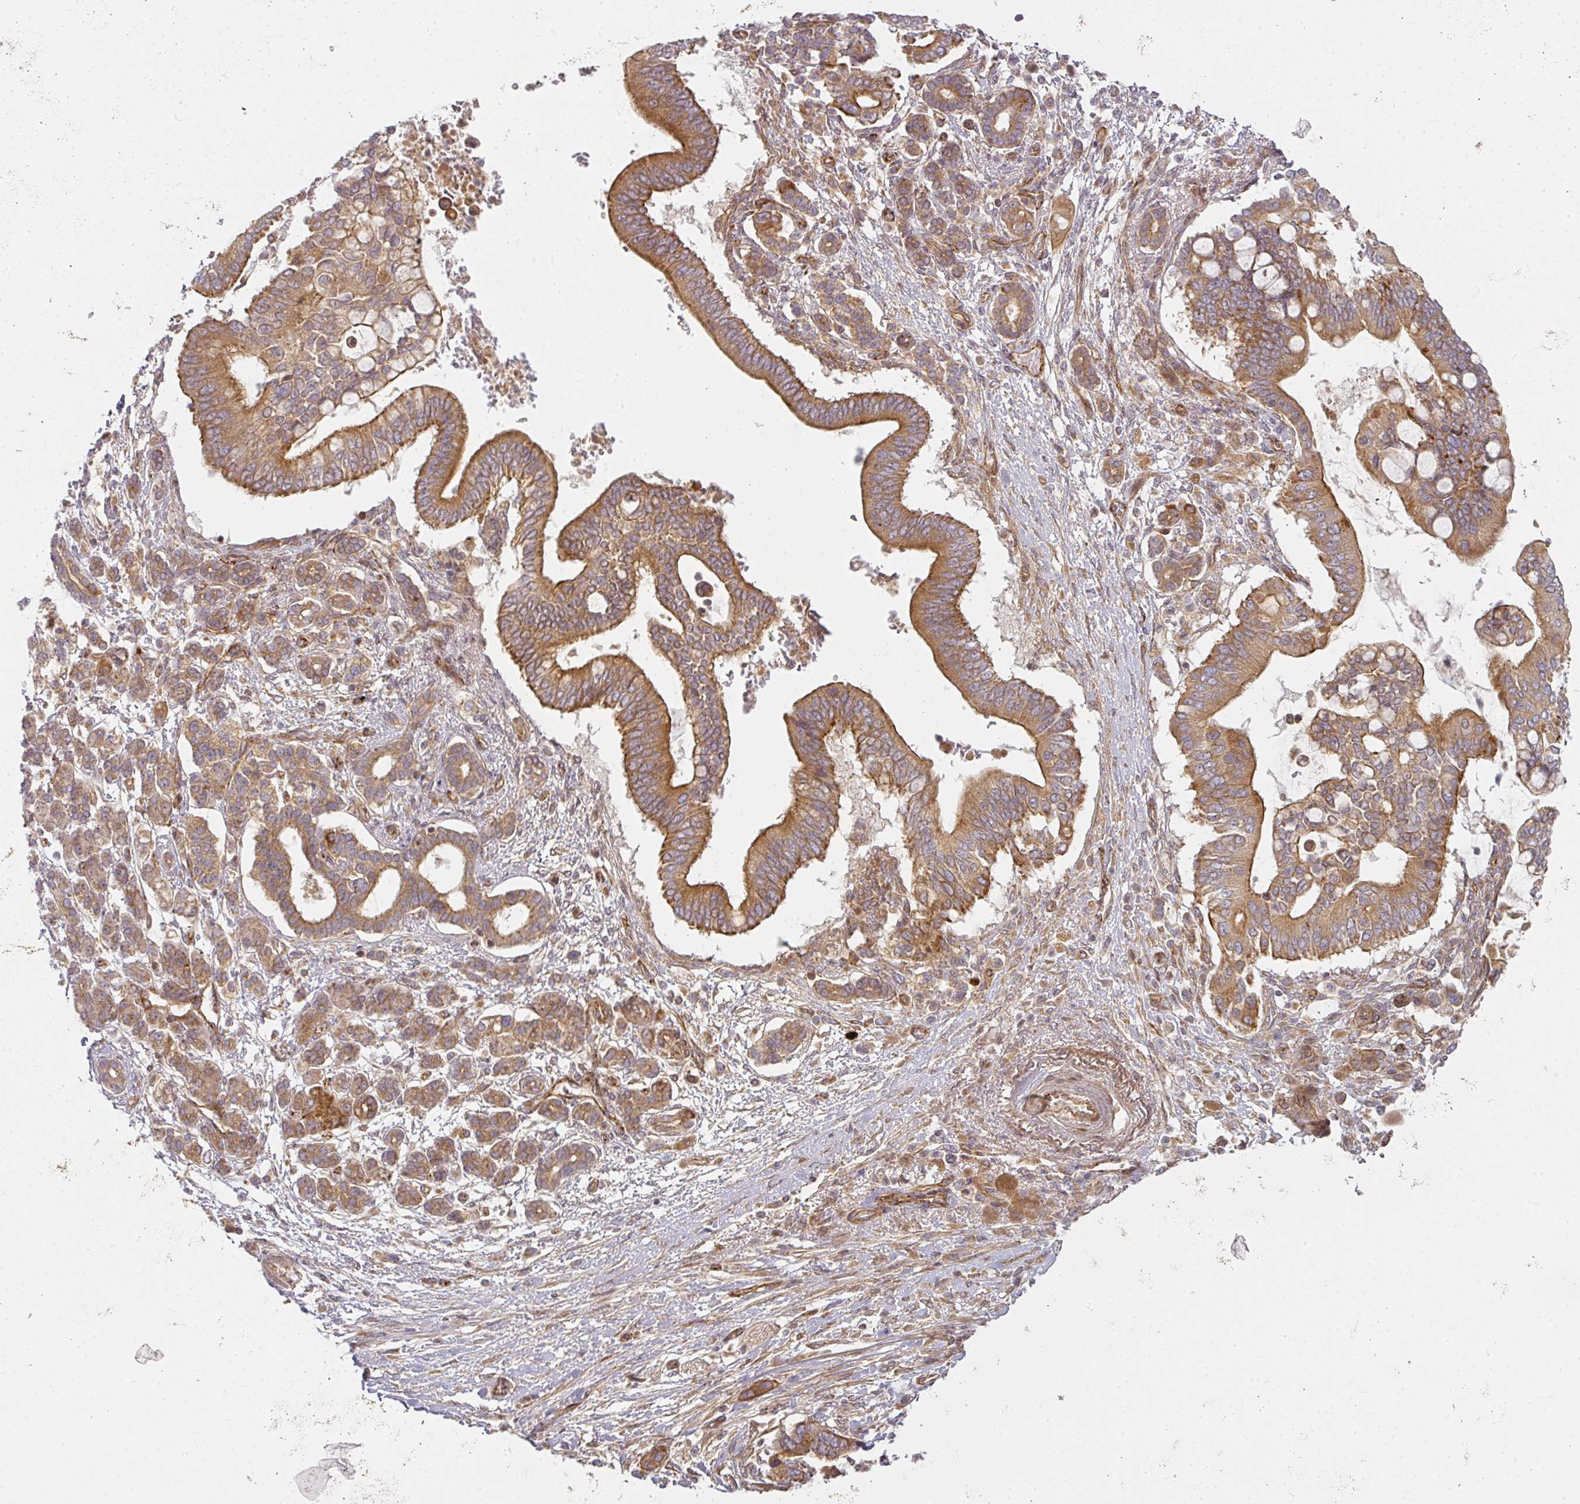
{"staining": {"intensity": "moderate", "quantity": ">75%", "location": "cytoplasmic/membranous"}, "tissue": "pancreatic cancer", "cell_type": "Tumor cells", "image_type": "cancer", "snomed": [{"axis": "morphology", "description": "Adenocarcinoma, NOS"}, {"axis": "topography", "description": "Pancreas"}], "caption": "Immunohistochemistry of pancreatic cancer exhibits medium levels of moderate cytoplasmic/membranous positivity in about >75% of tumor cells.", "gene": "CNOT1", "patient": {"sex": "male", "age": 68}}